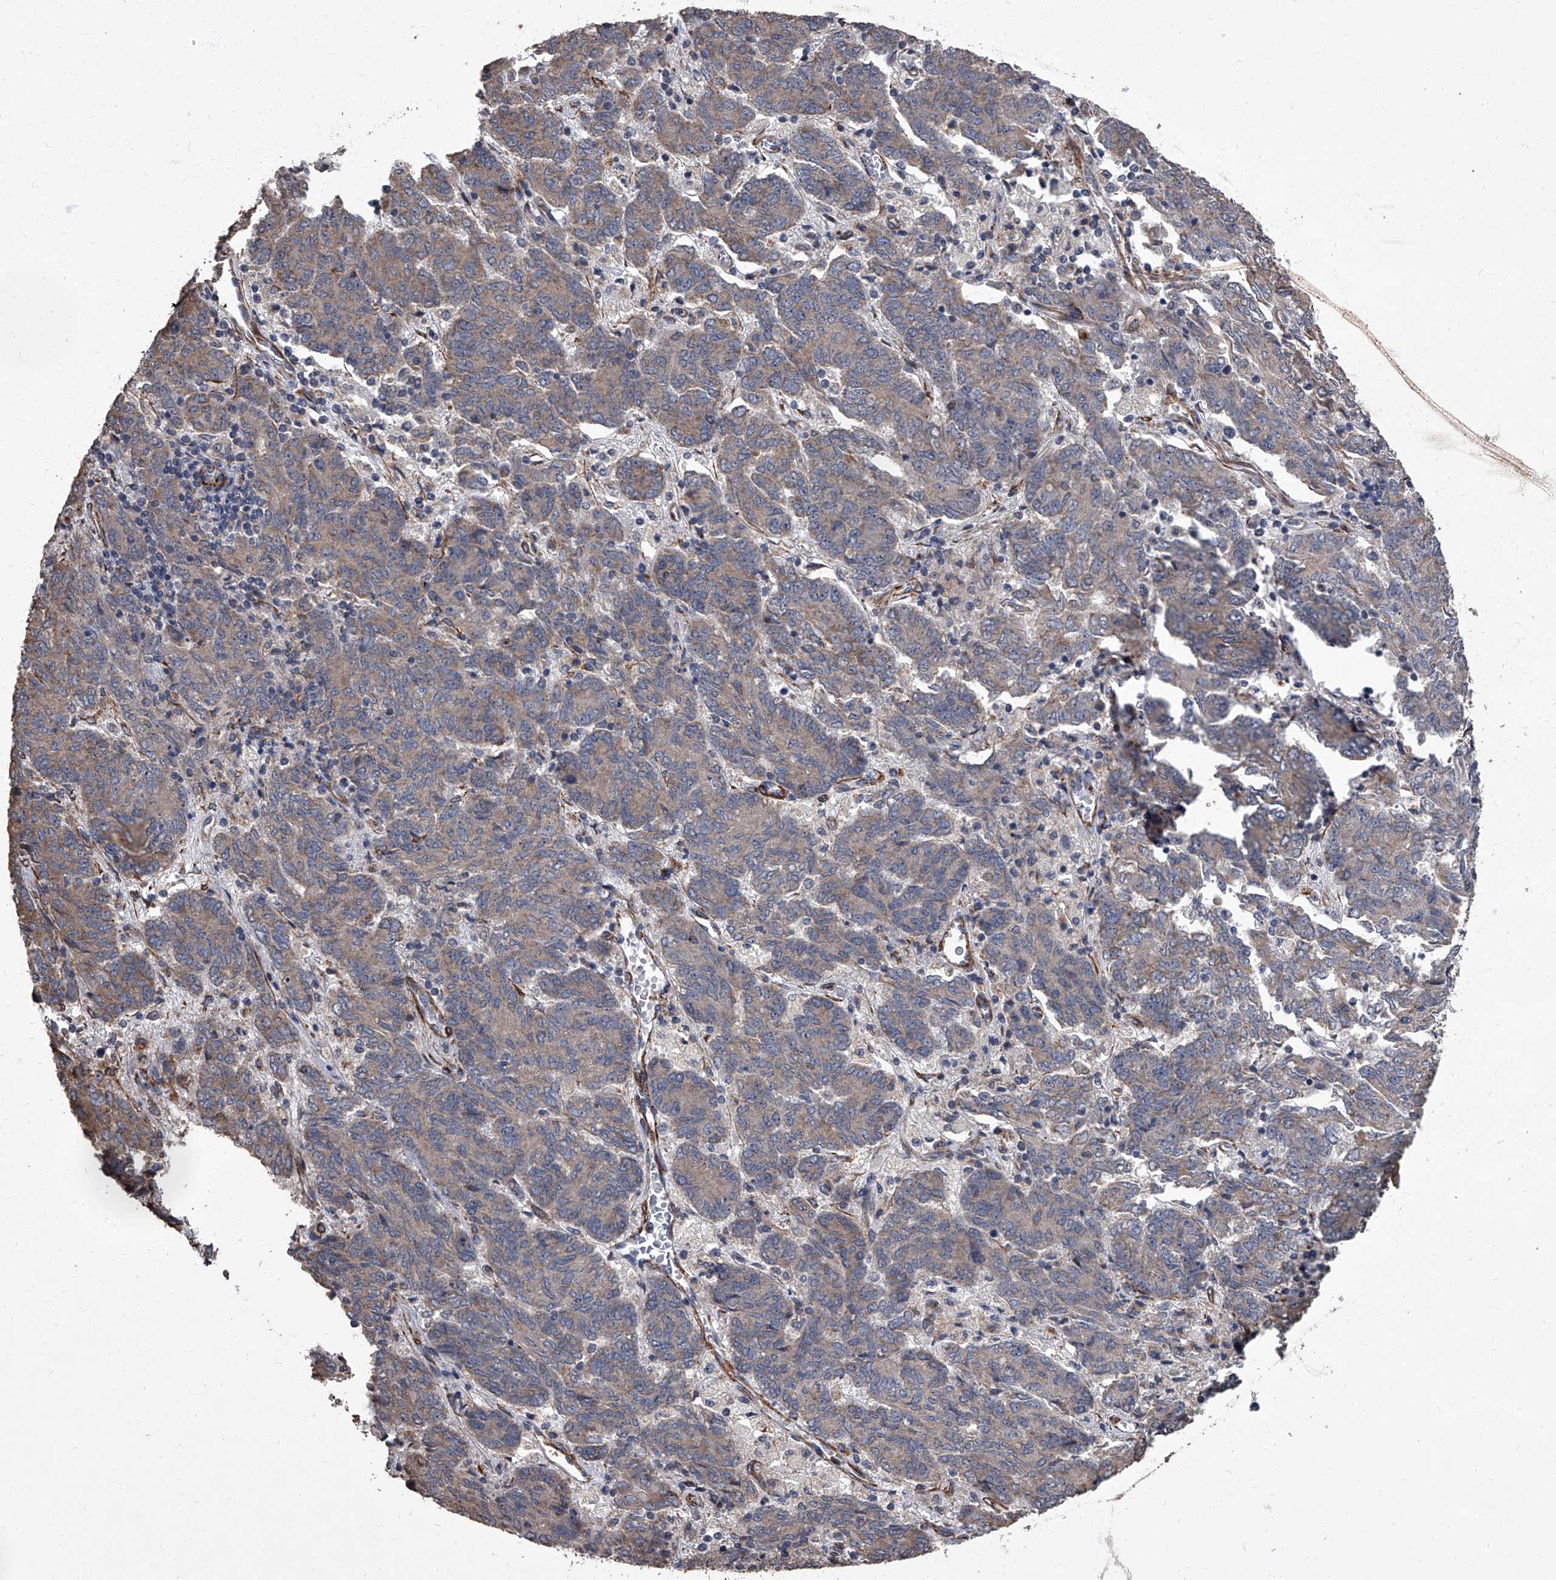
{"staining": {"intensity": "moderate", "quantity": "25%-75%", "location": "cytoplasmic/membranous"}, "tissue": "endometrial cancer", "cell_type": "Tumor cells", "image_type": "cancer", "snomed": [{"axis": "morphology", "description": "Adenocarcinoma, NOS"}, {"axis": "topography", "description": "Endometrium"}], "caption": "Moderate cytoplasmic/membranous protein staining is appreciated in approximately 25%-75% of tumor cells in endometrial cancer.", "gene": "SIRT4", "patient": {"sex": "female", "age": 80}}